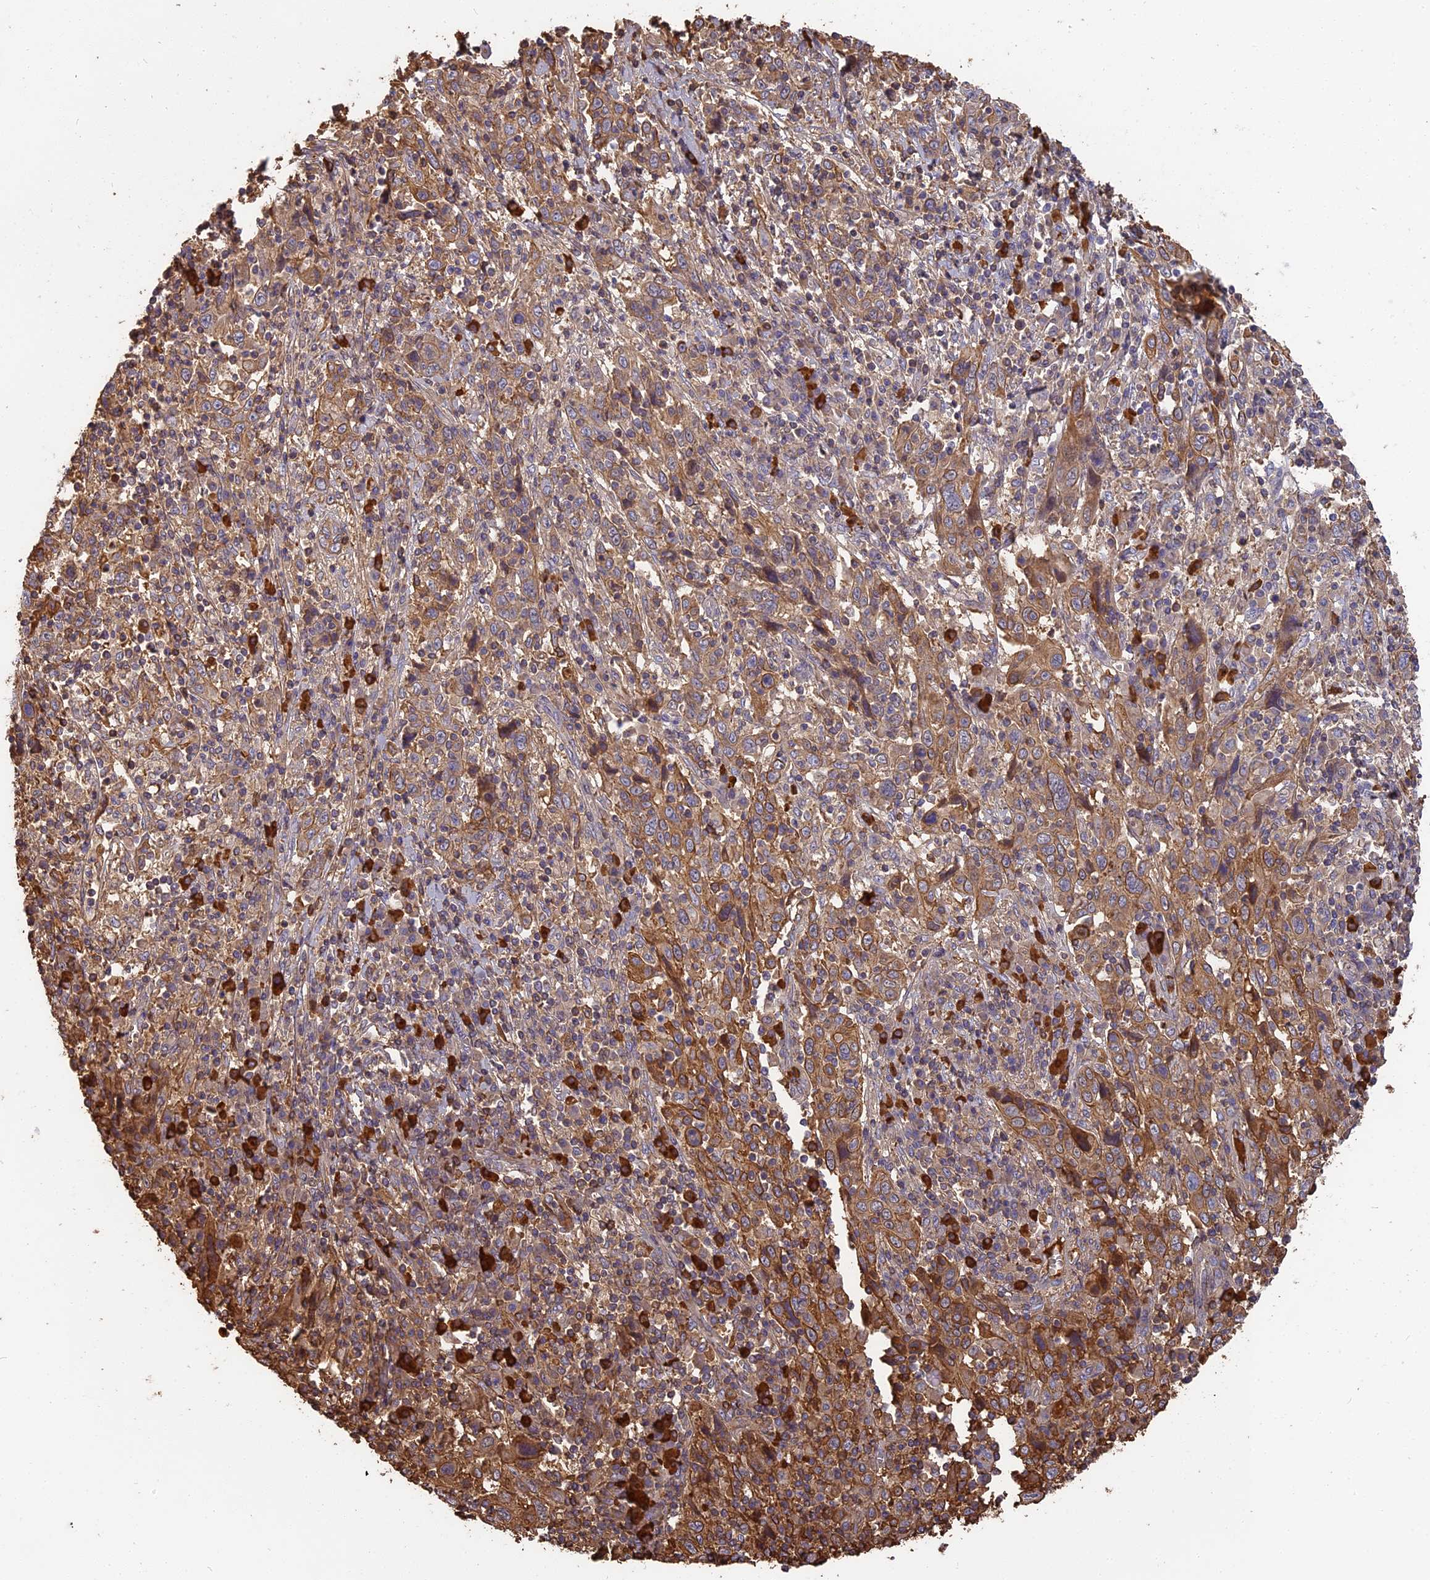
{"staining": {"intensity": "moderate", "quantity": ">75%", "location": "cytoplasmic/membranous"}, "tissue": "cervical cancer", "cell_type": "Tumor cells", "image_type": "cancer", "snomed": [{"axis": "morphology", "description": "Squamous cell carcinoma, NOS"}, {"axis": "topography", "description": "Cervix"}], "caption": "Protein expression analysis of cervical squamous cell carcinoma shows moderate cytoplasmic/membranous expression in about >75% of tumor cells.", "gene": "ERMAP", "patient": {"sex": "female", "age": 46}}